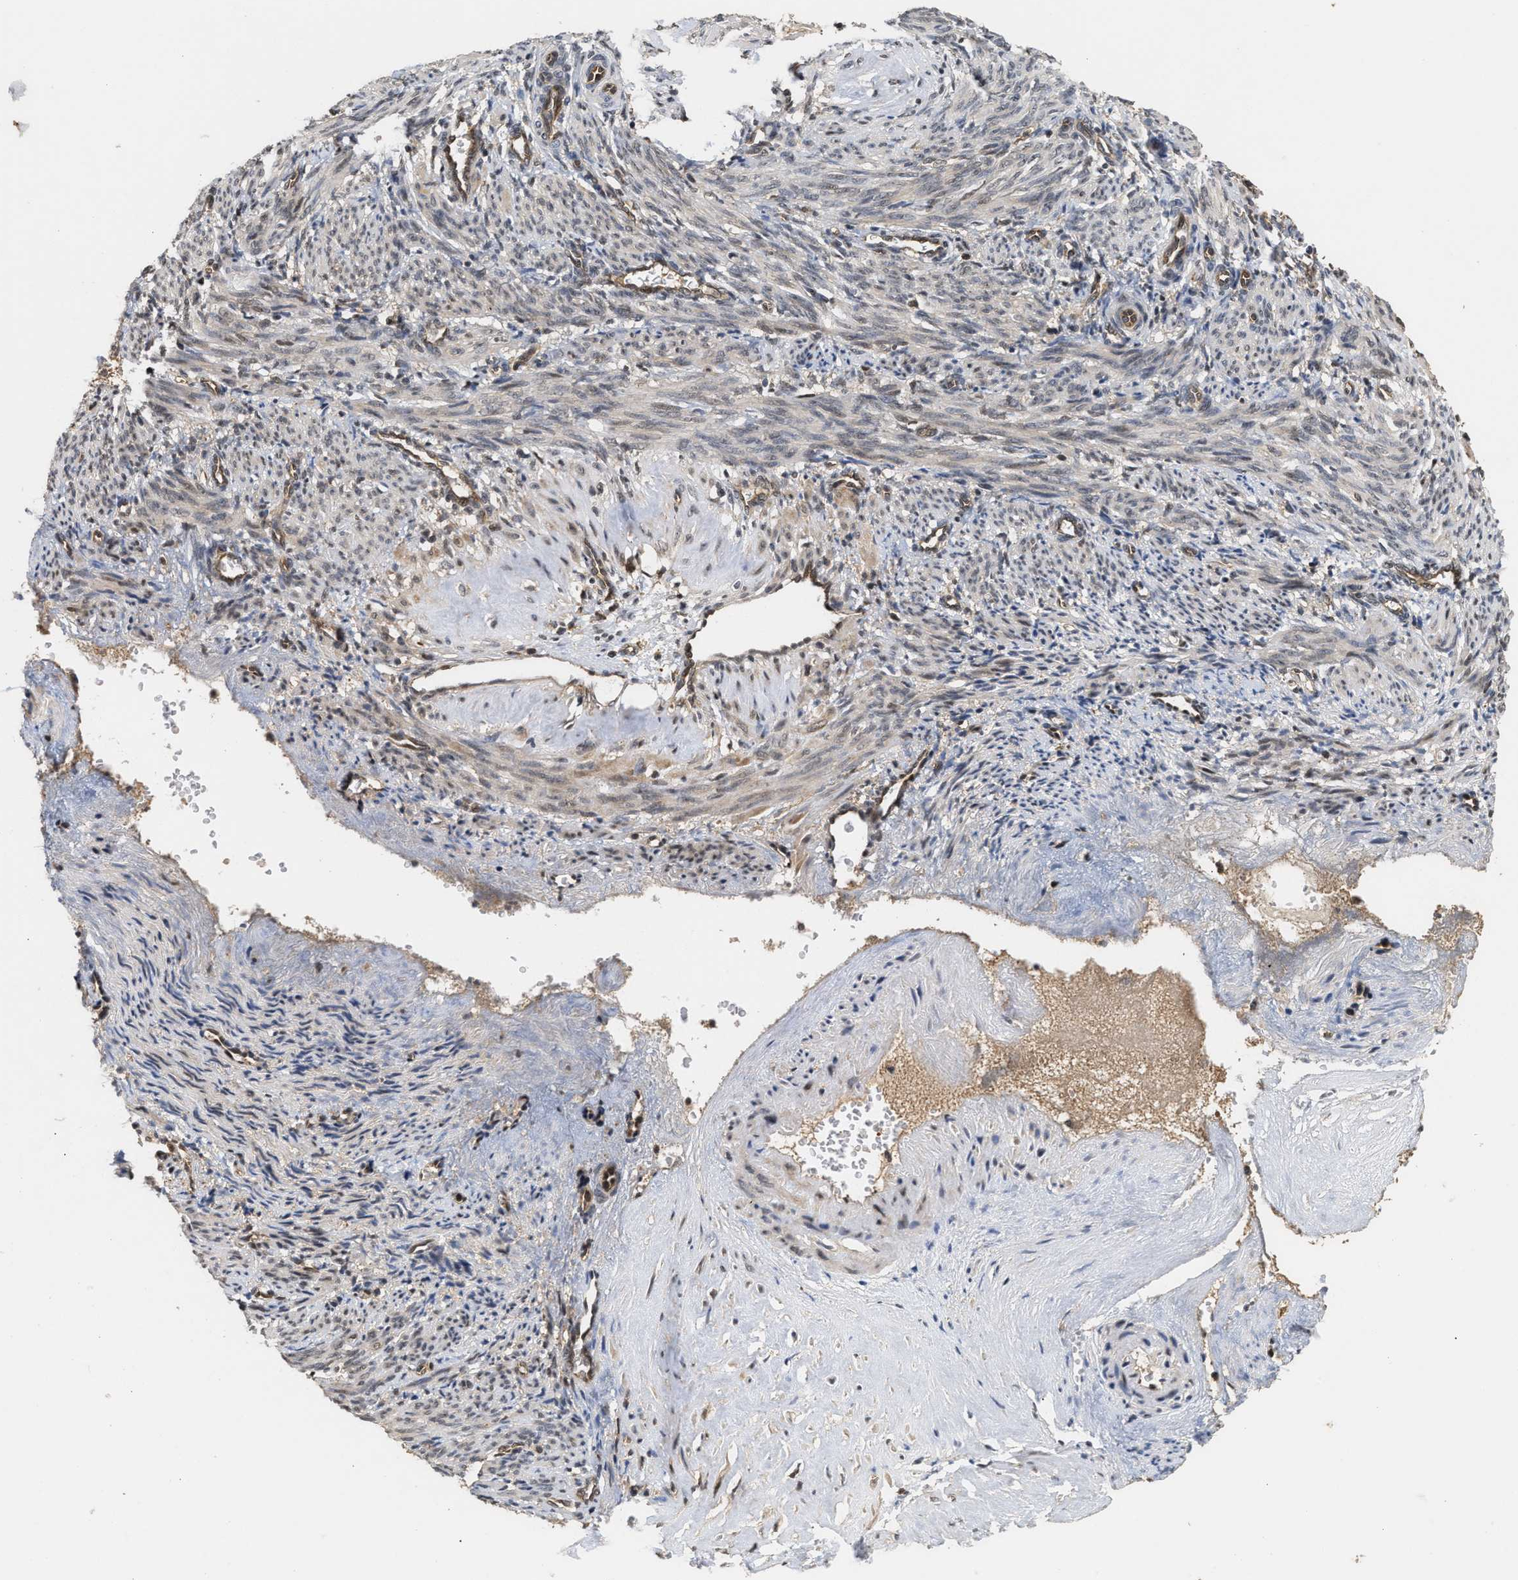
{"staining": {"intensity": "weak", "quantity": "<25%", "location": "nuclear"}, "tissue": "smooth muscle", "cell_type": "Smooth muscle cells", "image_type": "normal", "snomed": [{"axis": "morphology", "description": "Normal tissue, NOS"}, {"axis": "topography", "description": "Endometrium"}], "caption": "High power microscopy image of an immunohistochemistry histopathology image of unremarkable smooth muscle, revealing no significant expression in smooth muscle cells.", "gene": "ABHD5", "patient": {"sex": "female", "age": 33}}